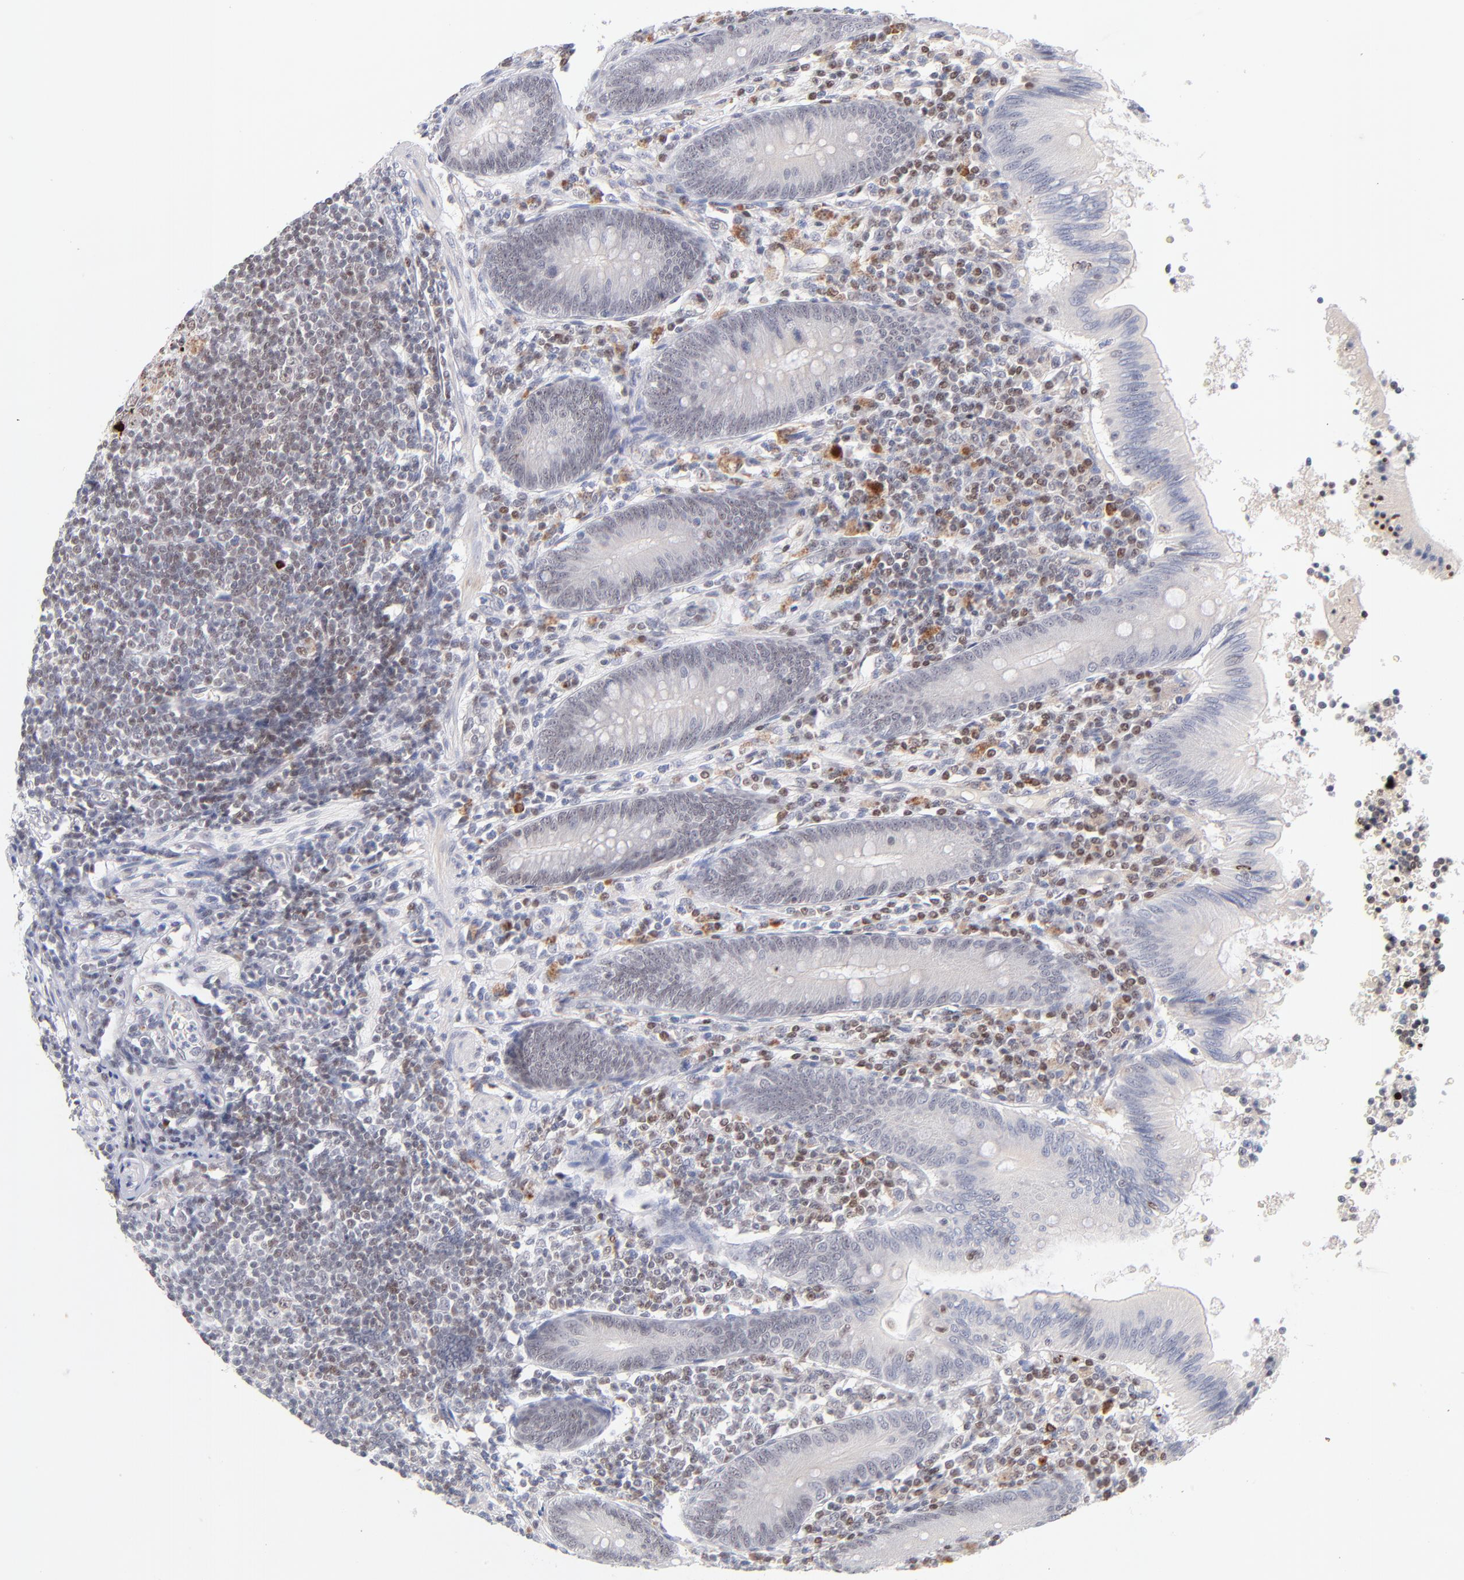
{"staining": {"intensity": "negative", "quantity": "none", "location": "none"}, "tissue": "appendix", "cell_type": "Glandular cells", "image_type": "normal", "snomed": [{"axis": "morphology", "description": "Normal tissue, NOS"}, {"axis": "morphology", "description": "Inflammation, NOS"}, {"axis": "topography", "description": "Appendix"}], "caption": "Immunohistochemistry of benign appendix reveals no positivity in glandular cells. Nuclei are stained in blue.", "gene": "PARP1", "patient": {"sex": "male", "age": 46}}